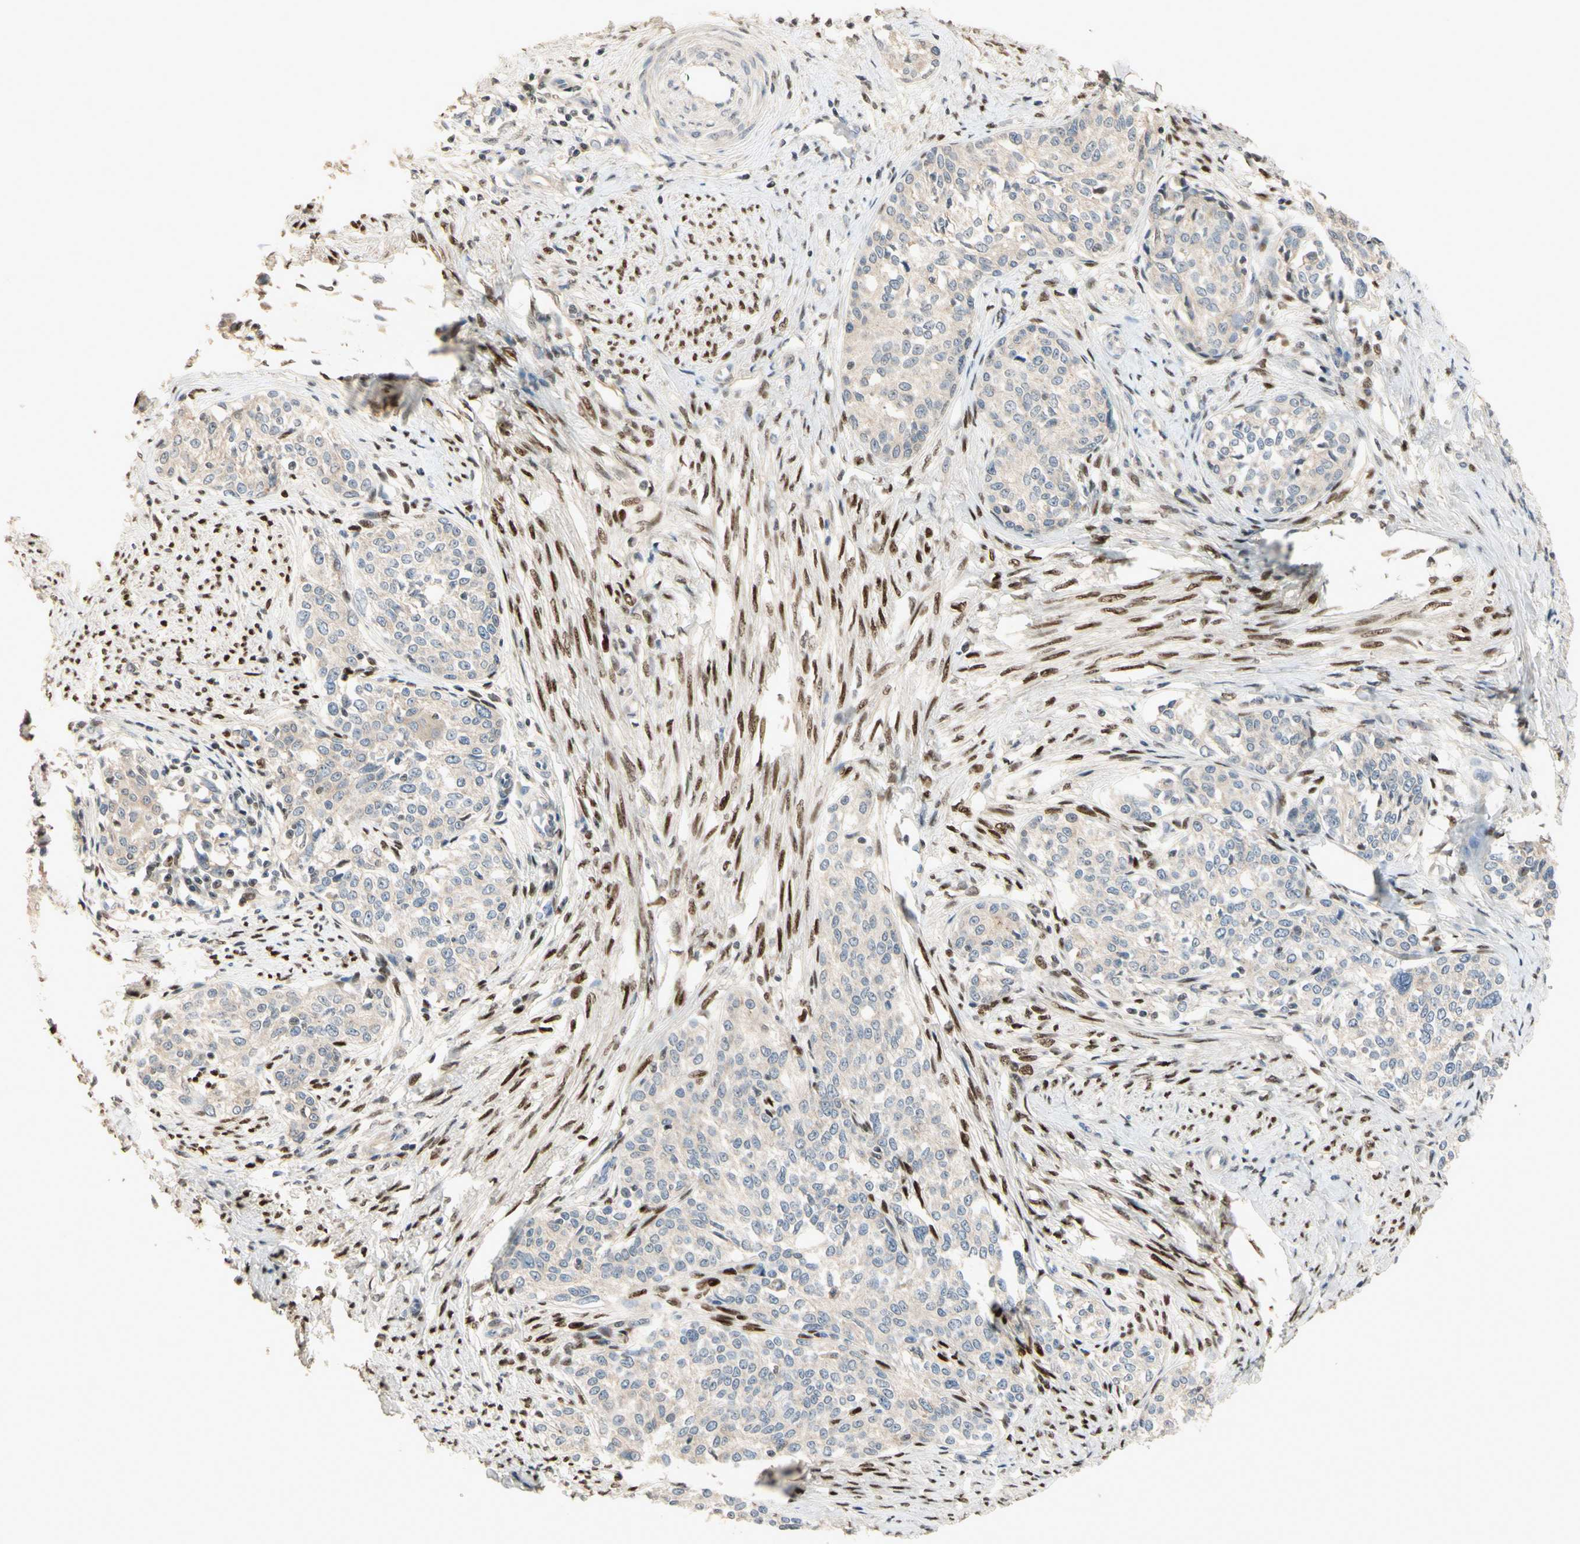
{"staining": {"intensity": "negative", "quantity": "none", "location": "none"}, "tissue": "cervical cancer", "cell_type": "Tumor cells", "image_type": "cancer", "snomed": [{"axis": "morphology", "description": "Squamous cell carcinoma, NOS"}, {"axis": "morphology", "description": "Adenocarcinoma, NOS"}, {"axis": "topography", "description": "Cervix"}], "caption": "The histopathology image shows no staining of tumor cells in cervical squamous cell carcinoma.", "gene": "NFYA", "patient": {"sex": "female", "age": 52}}